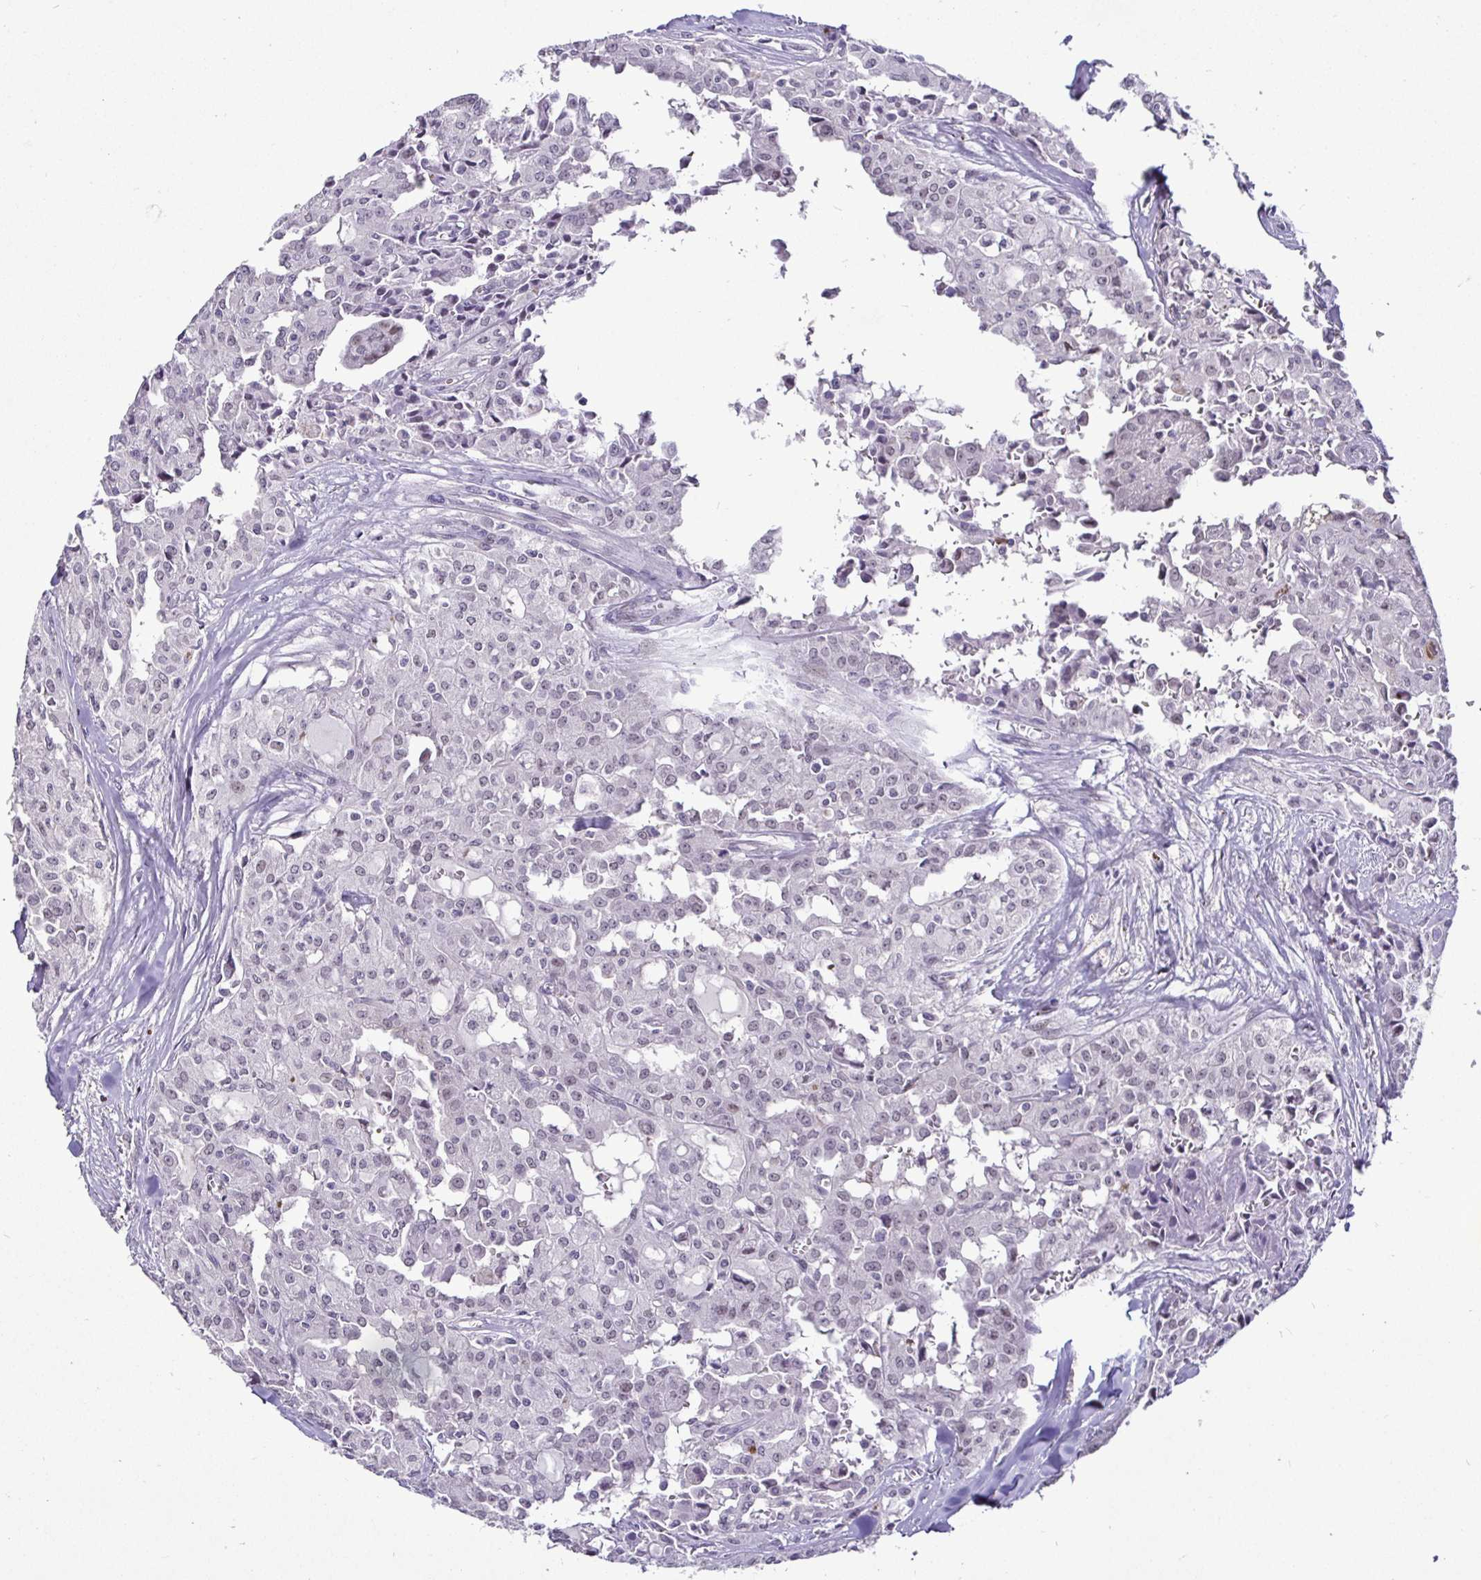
{"staining": {"intensity": "negative", "quantity": "none", "location": "none"}, "tissue": "head and neck cancer", "cell_type": "Tumor cells", "image_type": "cancer", "snomed": [{"axis": "morphology", "description": "Adenocarcinoma, NOS"}, {"axis": "topography", "description": "Head-Neck"}], "caption": "This is an immunohistochemistry image of head and neck cancer. There is no expression in tumor cells.", "gene": "NUP188", "patient": {"sex": "male", "age": 64}}